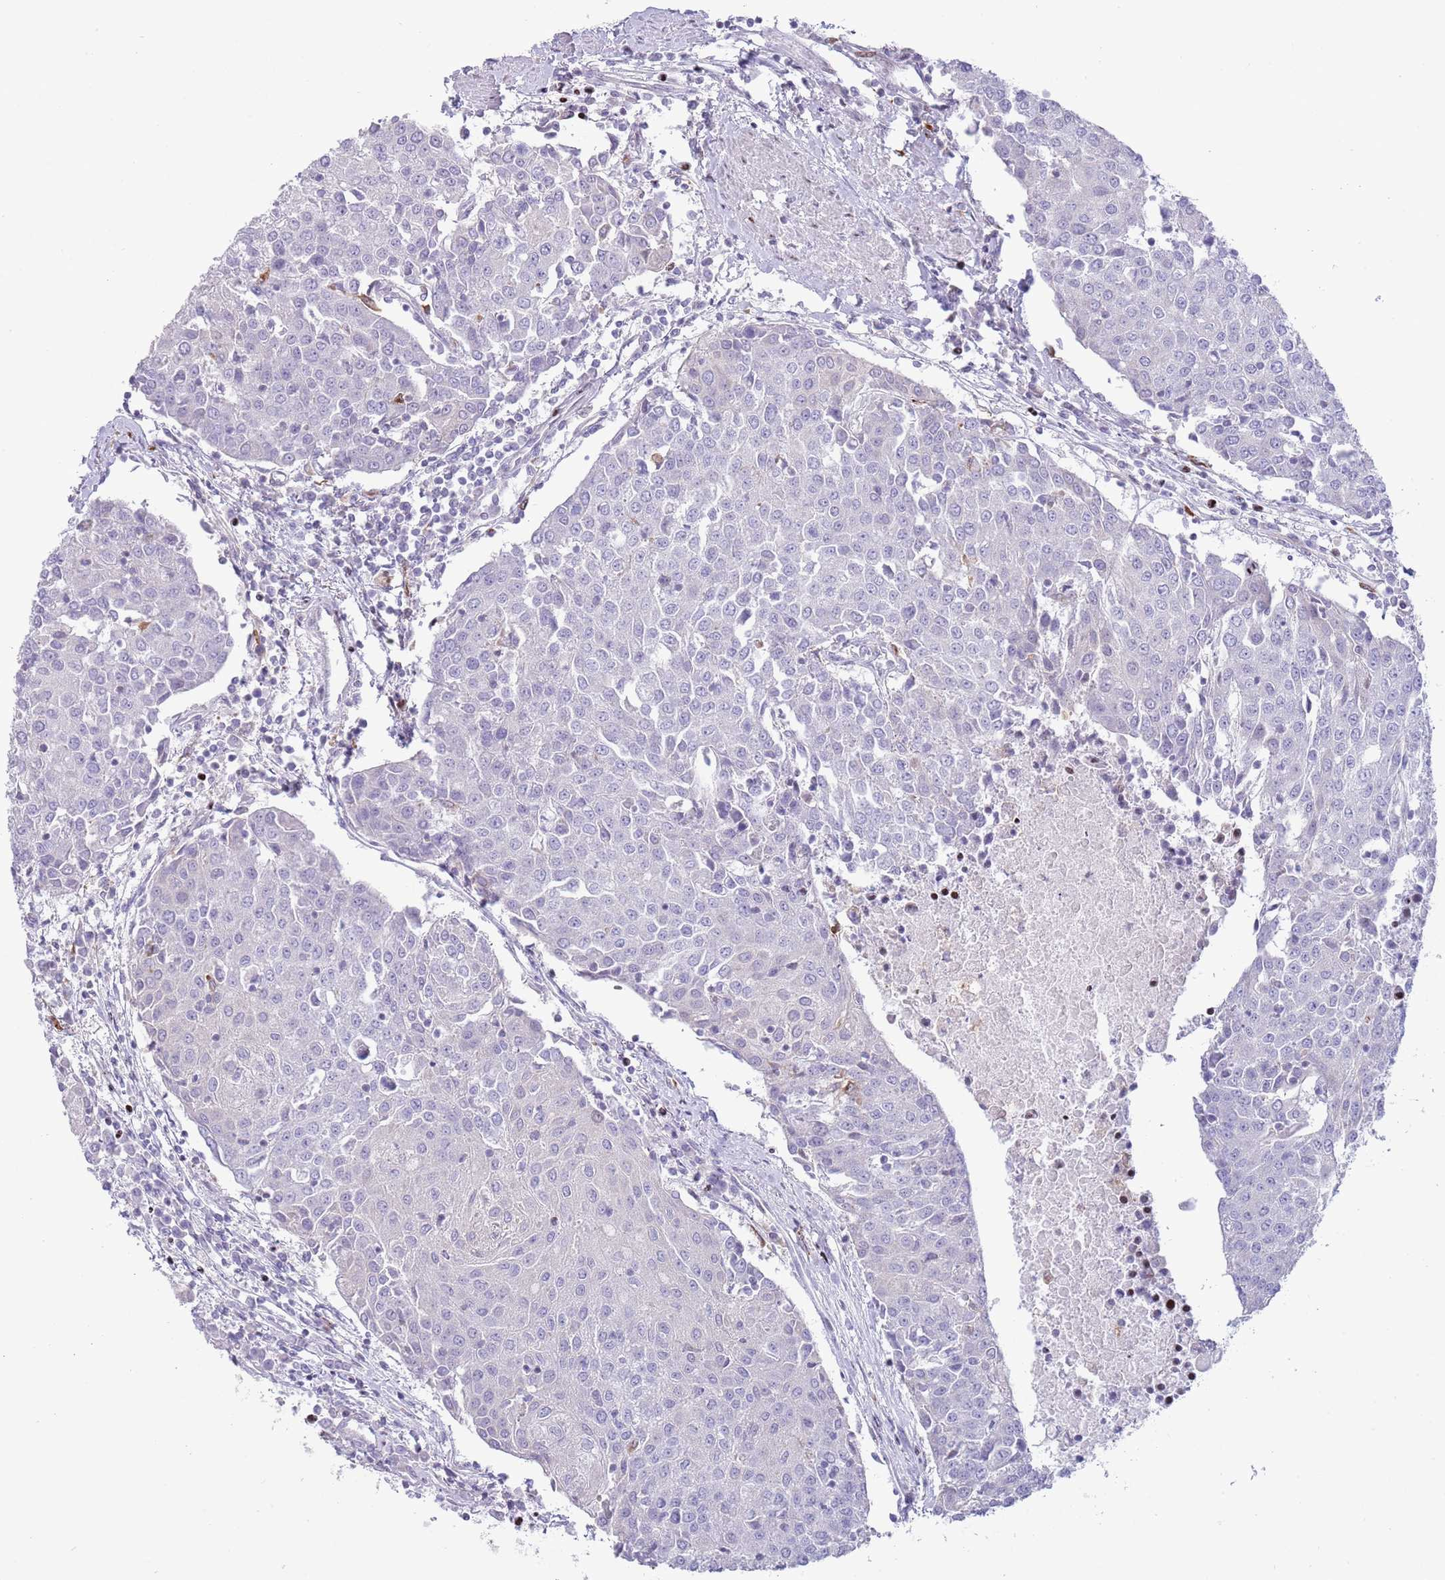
{"staining": {"intensity": "negative", "quantity": "none", "location": "none"}, "tissue": "urothelial cancer", "cell_type": "Tumor cells", "image_type": "cancer", "snomed": [{"axis": "morphology", "description": "Urothelial carcinoma, High grade"}, {"axis": "topography", "description": "Urinary bladder"}], "caption": "Protein analysis of urothelial cancer reveals no significant positivity in tumor cells.", "gene": "ANO8", "patient": {"sex": "female", "age": 85}}